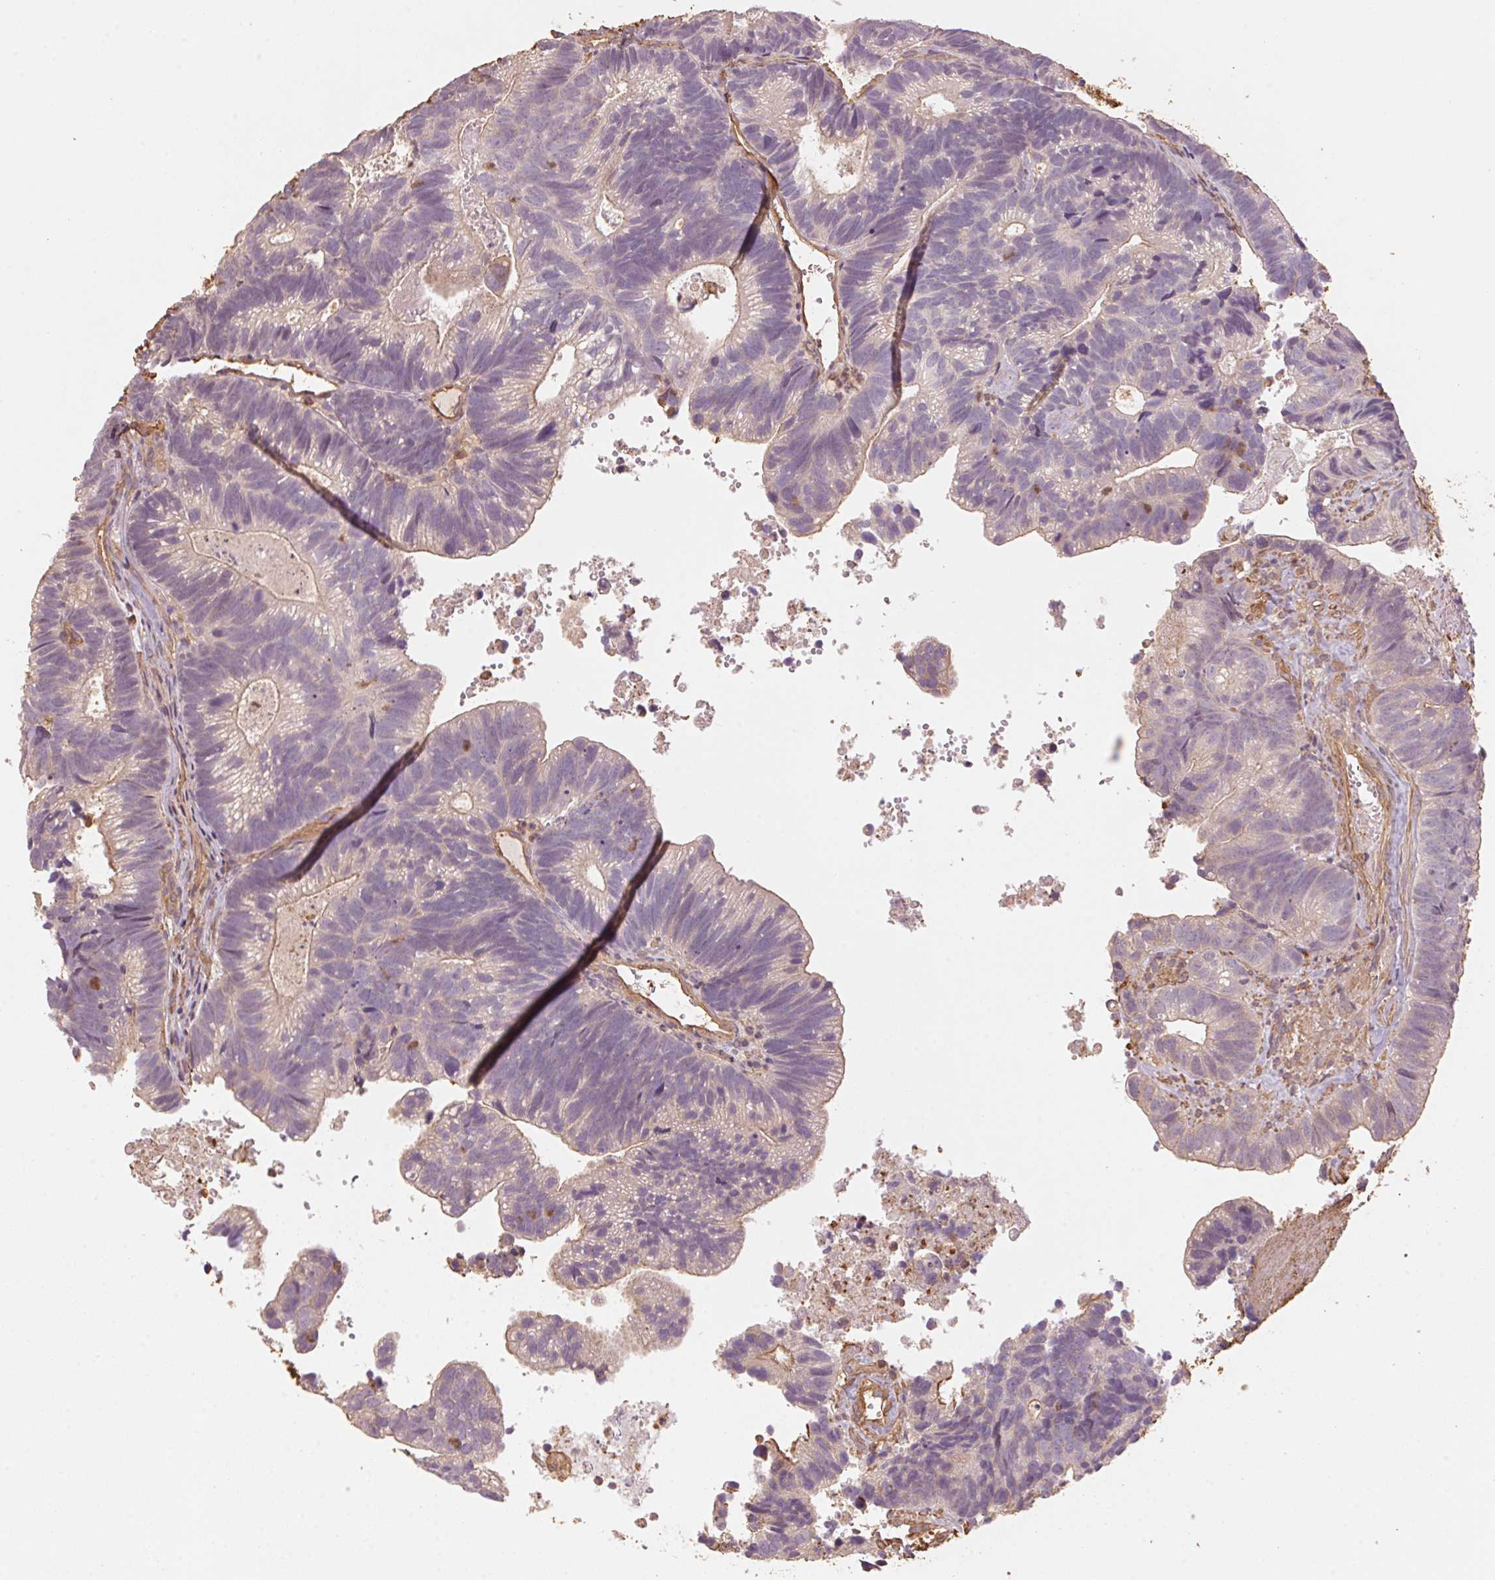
{"staining": {"intensity": "negative", "quantity": "none", "location": "none"}, "tissue": "head and neck cancer", "cell_type": "Tumor cells", "image_type": "cancer", "snomed": [{"axis": "morphology", "description": "Adenocarcinoma, NOS"}, {"axis": "topography", "description": "Head-Neck"}], "caption": "Head and neck adenocarcinoma stained for a protein using immunohistochemistry displays no staining tumor cells.", "gene": "QDPR", "patient": {"sex": "male", "age": 62}}